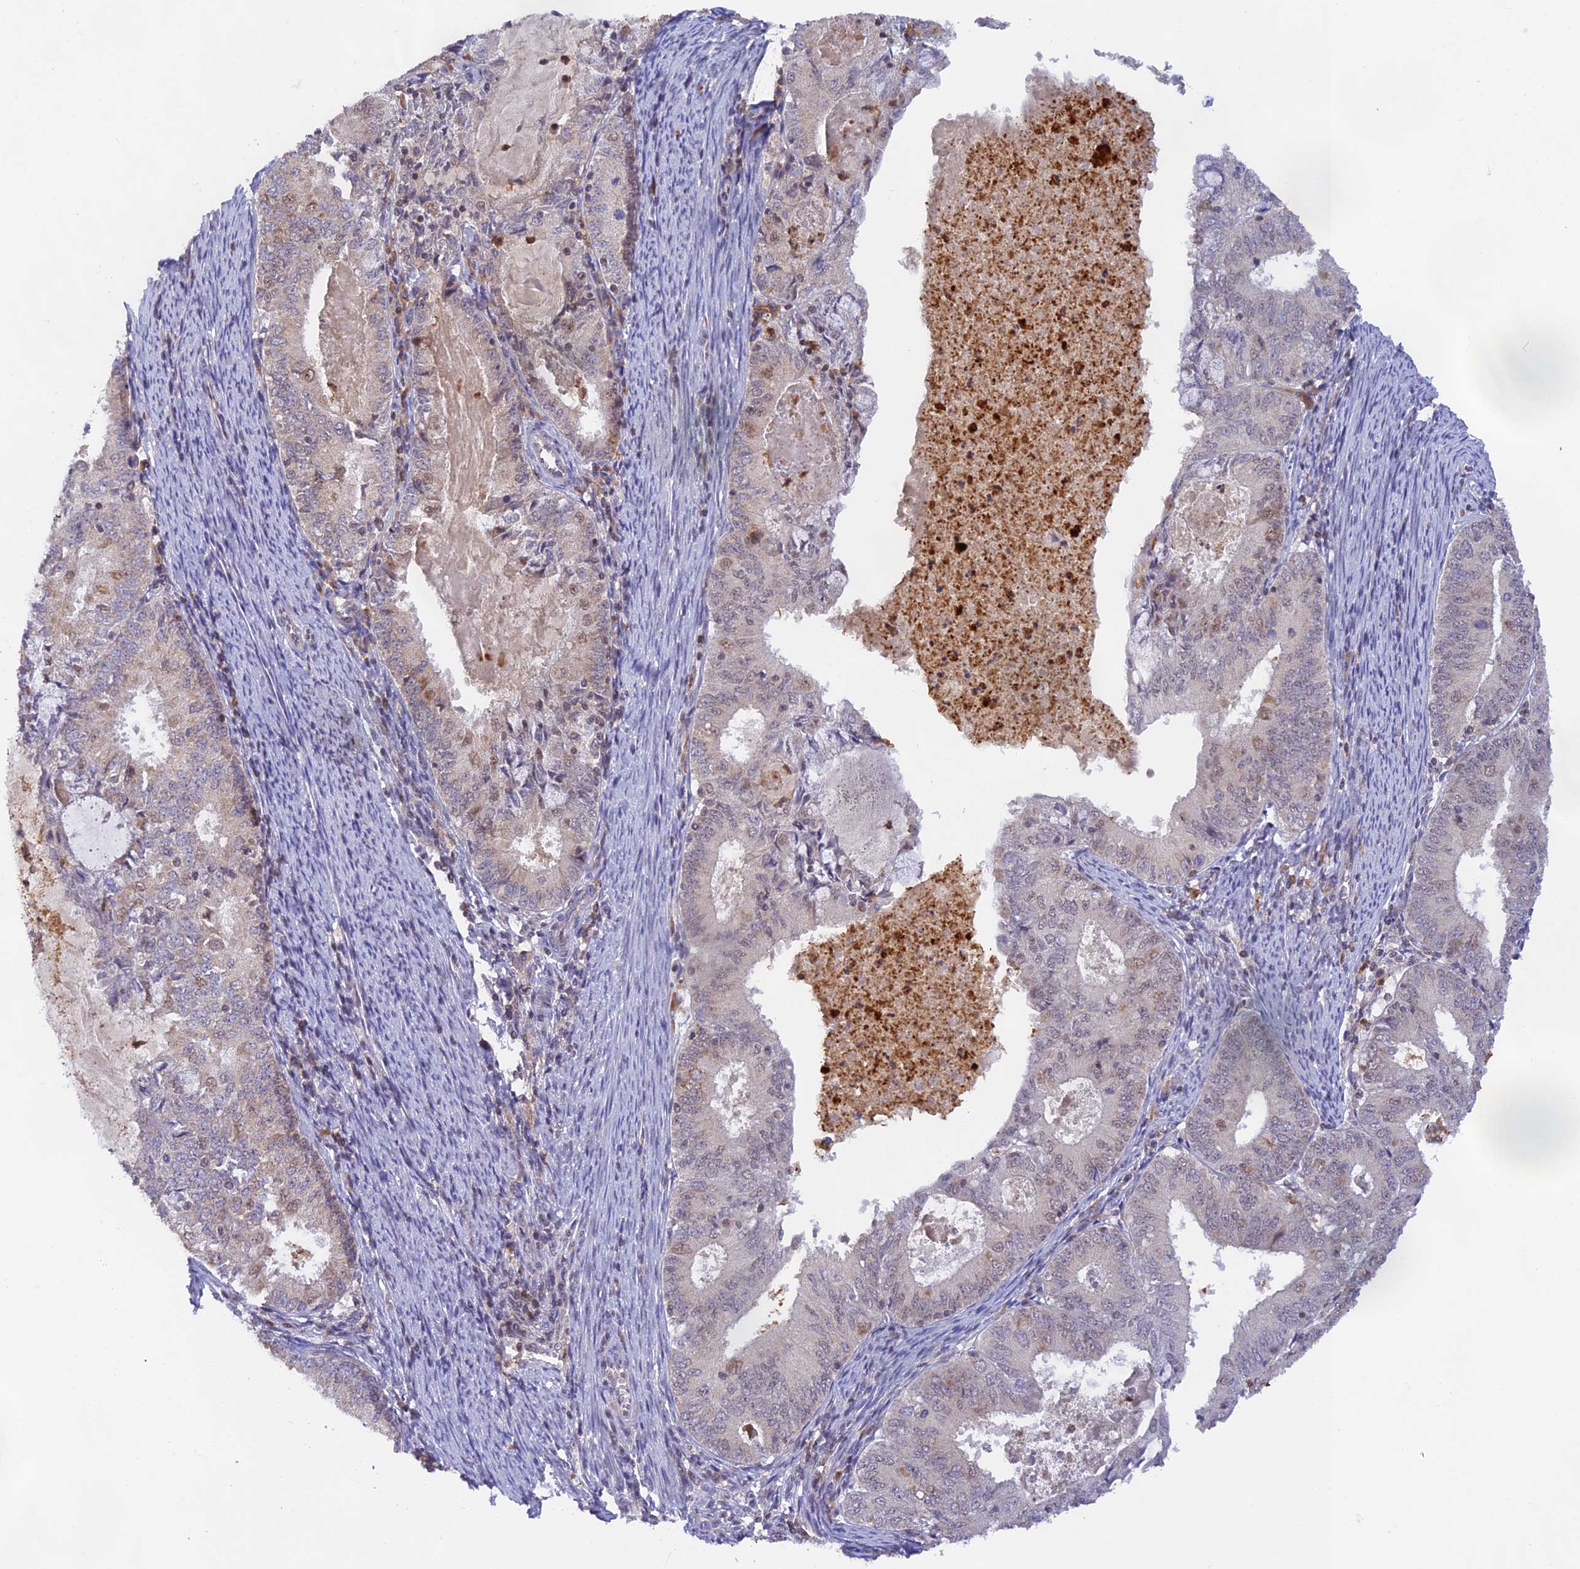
{"staining": {"intensity": "negative", "quantity": "none", "location": "none"}, "tissue": "endometrial cancer", "cell_type": "Tumor cells", "image_type": "cancer", "snomed": [{"axis": "morphology", "description": "Adenocarcinoma, NOS"}, {"axis": "topography", "description": "Endometrium"}], "caption": "Endometrial cancer stained for a protein using IHC exhibits no expression tumor cells.", "gene": "PEX16", "patient": {"sex": "female", "age": 57}}